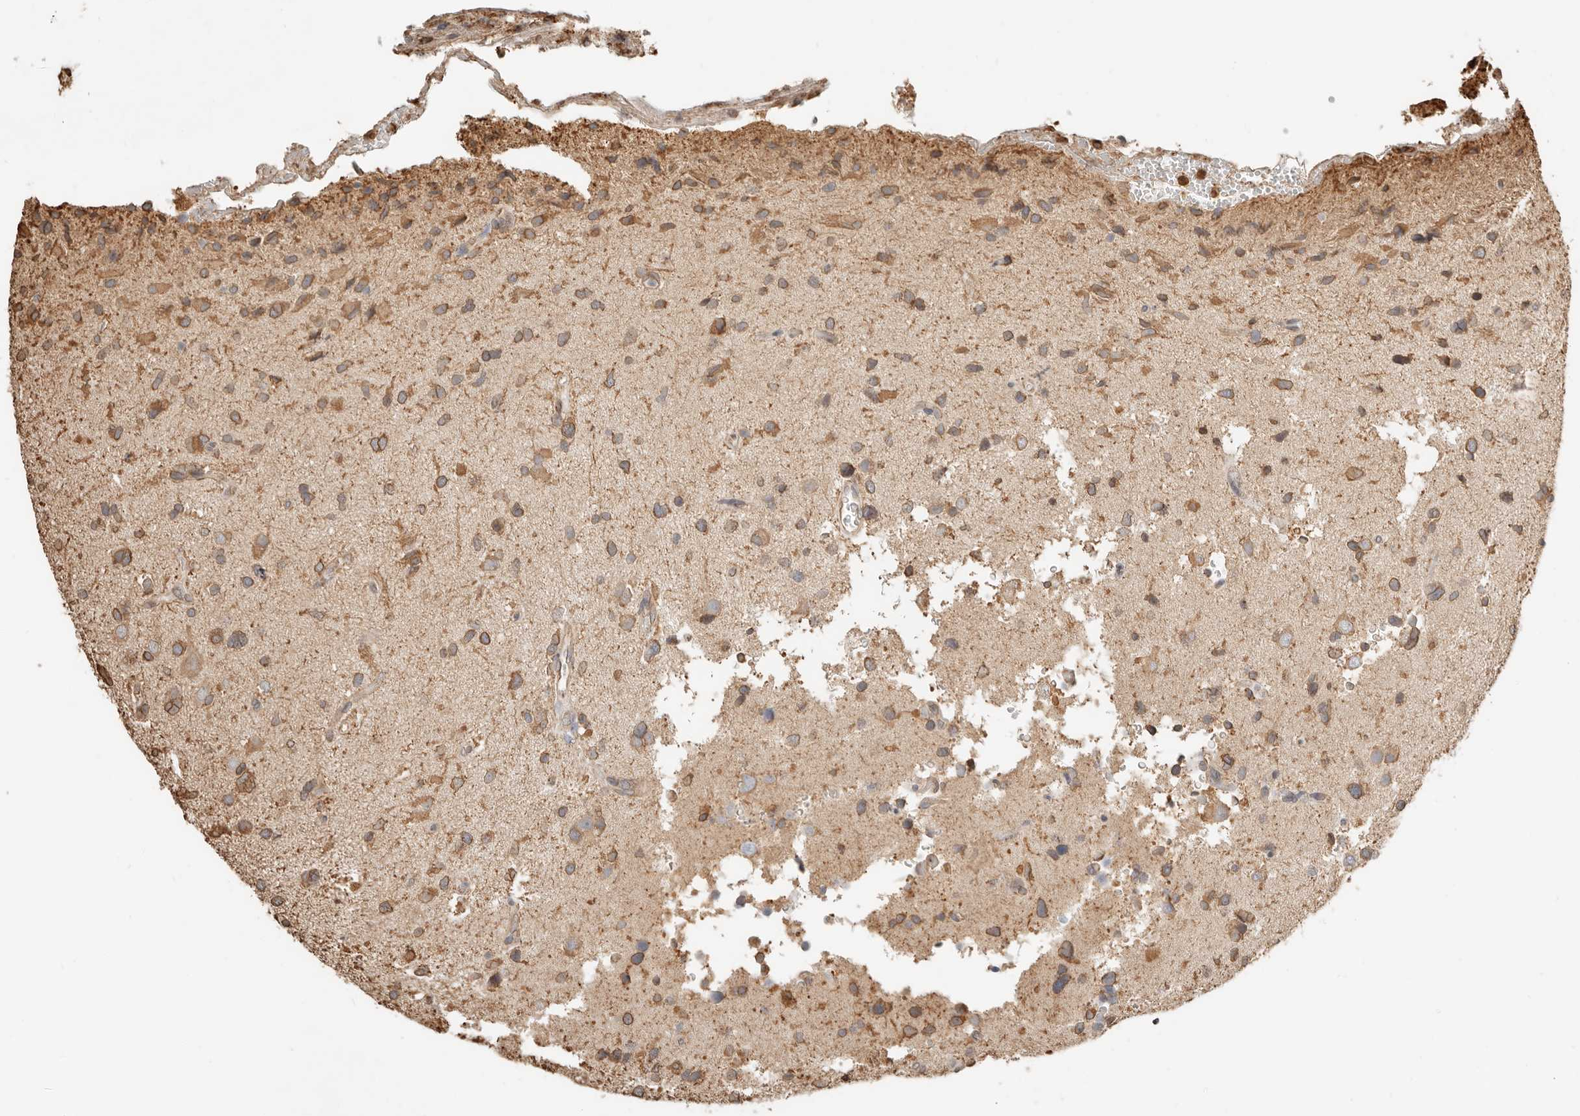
{"staining": {"intensity": "moderate", "quantity": ">75%", "location": "cytoplasmic/membranous"}, "tissue": "glioma", "cell_type": "Tumor cells", "image_type": "cancer", "snomed": [{"axis": "morphology", "description": "Glioma, malignant, High grade"}, {"axis": "topography", "description": "Brain"}], "caption": "The immunohistochemical stain shows moderate cytoplasmic/membranous positivity in tumor cells of malignant glioma (high-grade) tissue.", "gene": "ARHGEF10L", "patient": {"sex": "male", "age": 33}}